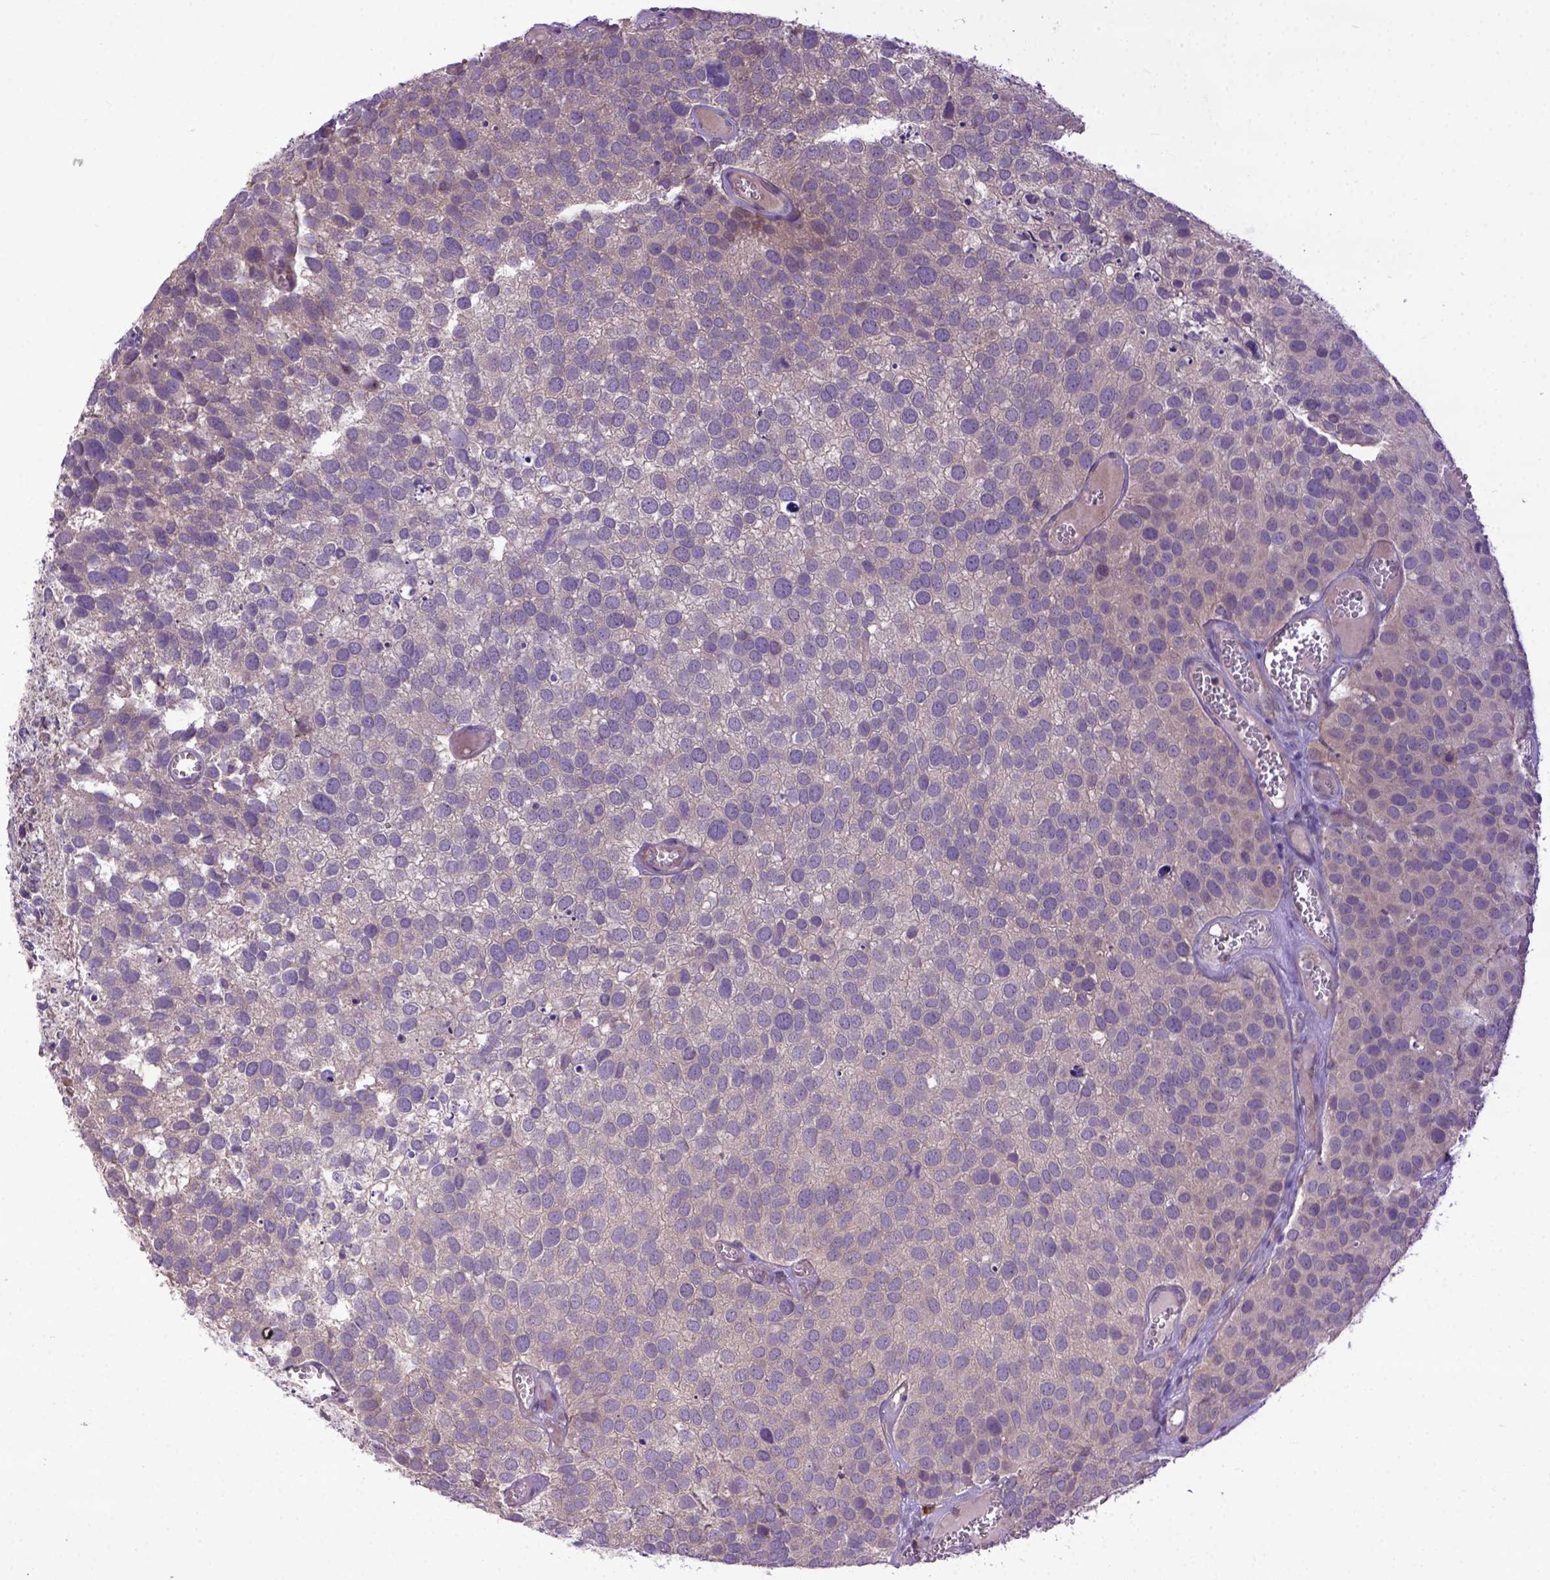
{"staining": {"intensity": "weak", "quantity": "25%-75%", "location": "cytoplasmic/membranous"}, "tissue": "urothelial cancer", "cell_type": "Tumor cells", "image_type": "cancer", "snomed": [{"axis": "morphology", "description": "Urothelial carcinoma, Low grade"}, {"axis": "topography", "description": "Urinary bladder"}], "caption": "Immunohistochemistry of urothelial cancer displays low levels of weak cytoplasmic/membranous staining in about 25%-75% of tumor cells. (IHC, brightfield microscopy, high magnification).", "gene": "CPNE1", "patient": {"sex": "female", "age": 69}}